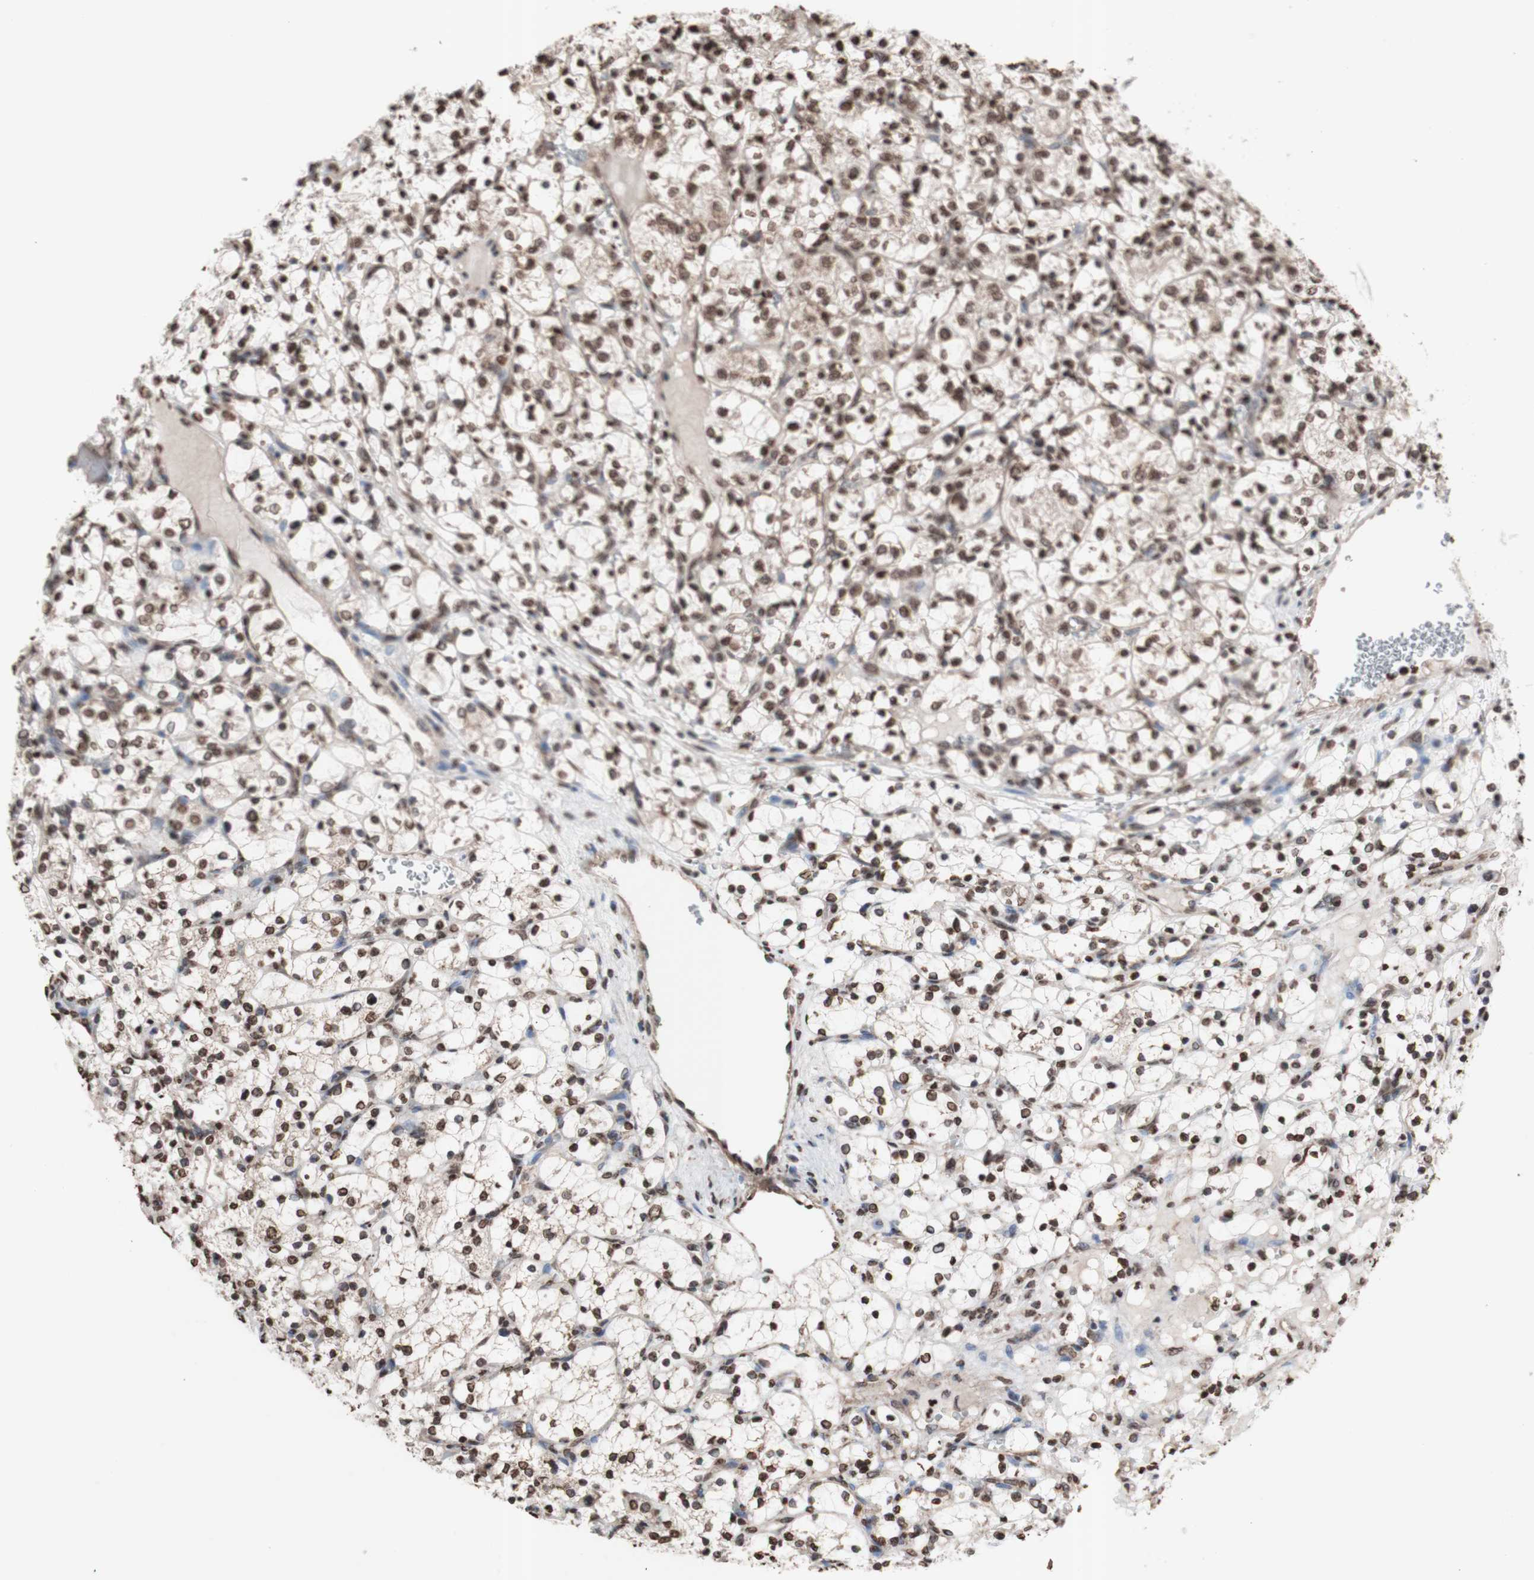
{"staining": {"intensity": "strong", "quantity": ">75%", "location": "nuclear"}, "tissue": "renal cancer", "cell_type": "Tumor cells", "image_type": "cancer", "snomed": [{"axis": "morphology", "description": "Adenocarcinoma, NOS"}, {"axis": "topography", "description": "Kidney"}], "caption": "DAB (3,3'-diaminobenzidine) immunohistochemical staining of human renal cancer (adenocarcinoma) shows strong nuclear protein expression in approximately >75% of tumor cells.", "gene": "SNAI2", "patient": {"sex": "female", "age": 69}}